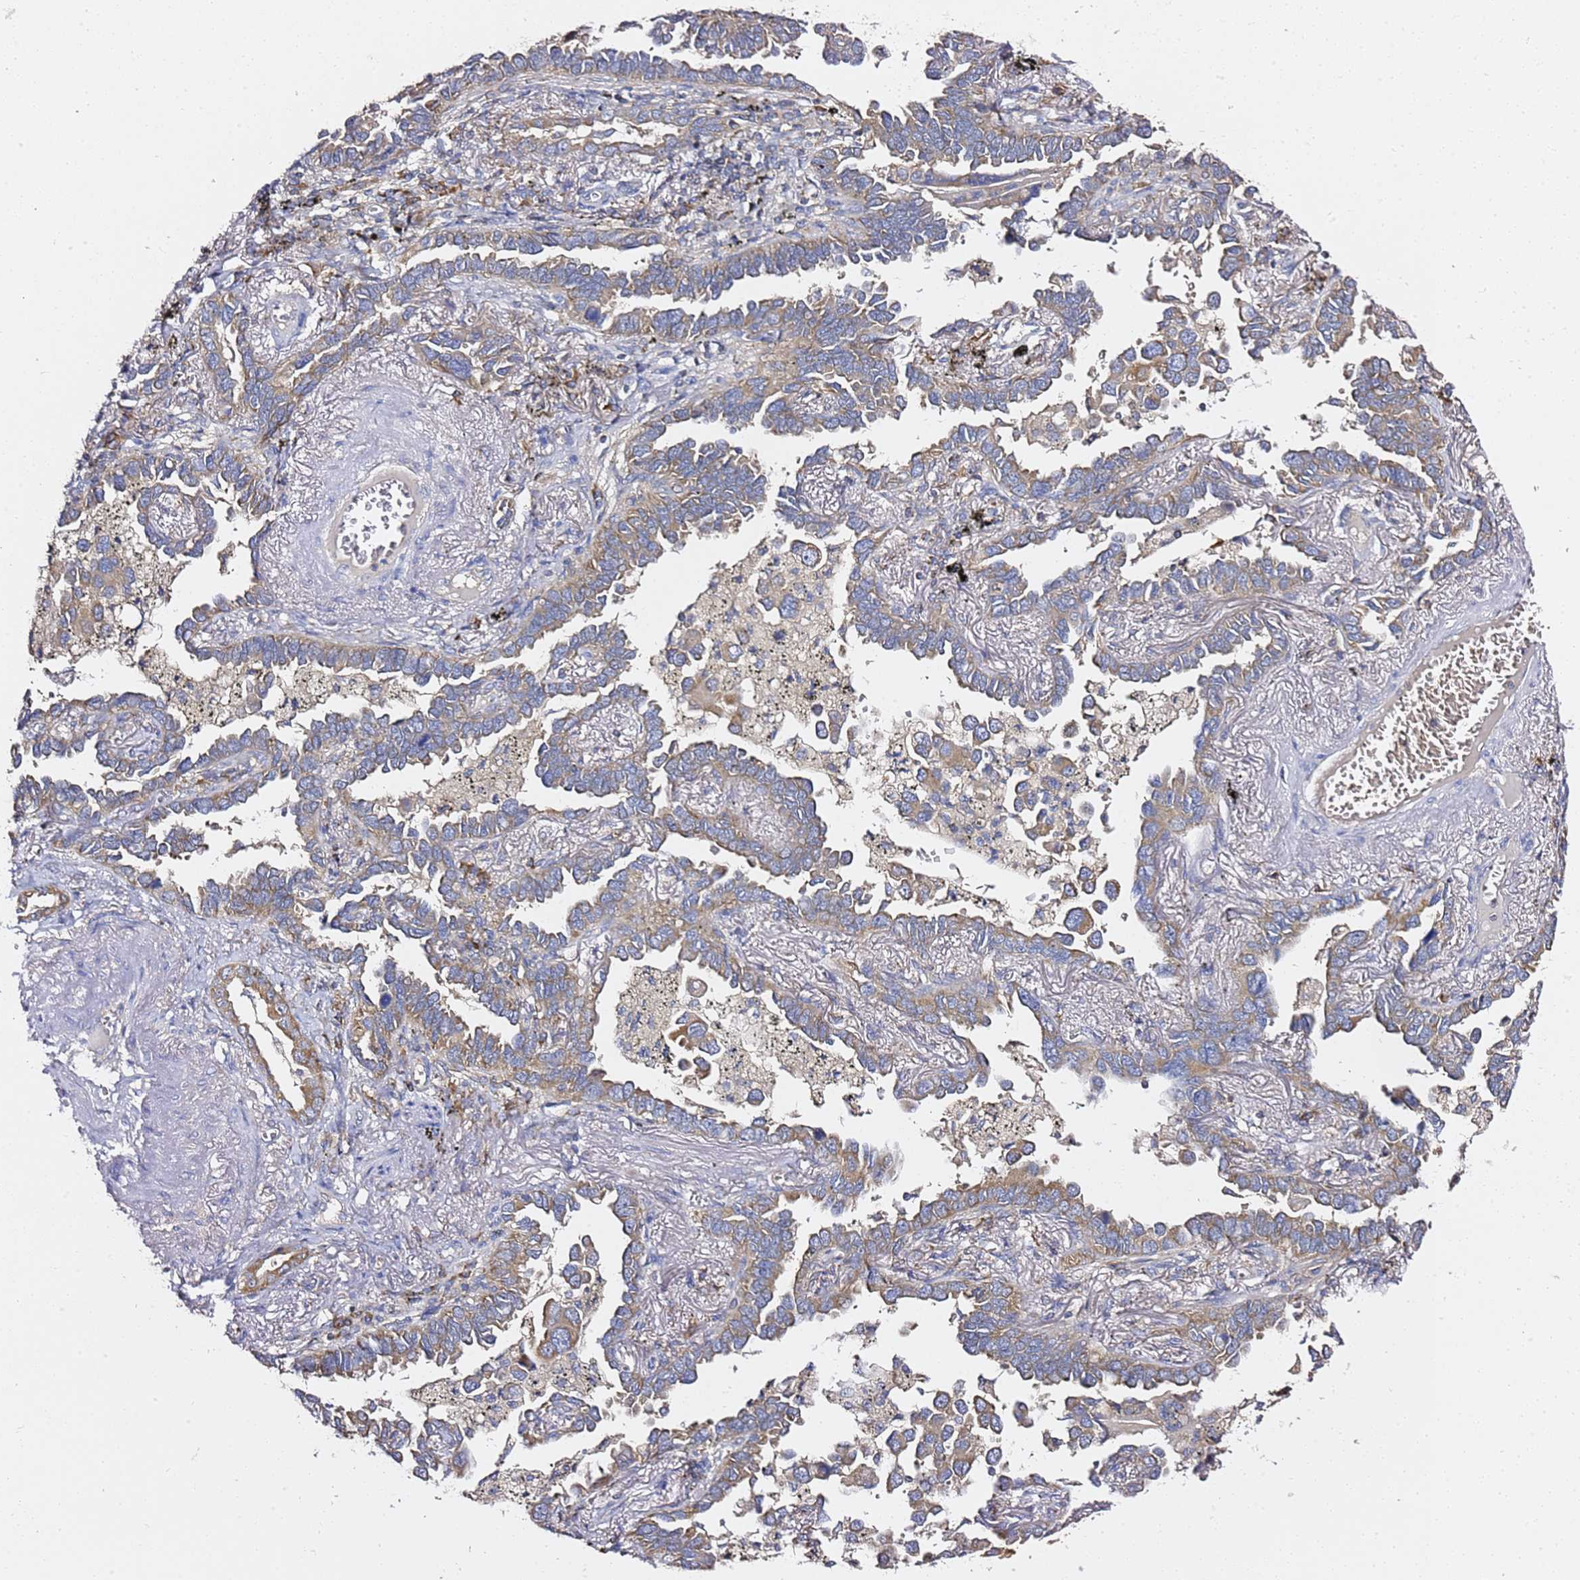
{"staining": {"intensity": "moderate", "quantity": ">75%", "location": "cytoplasmic/membranous"}, "tissue": "lung cancer", "cell_type": "Tumor cells", "image_type": "cancer", "snomed": [{"axis": "morphology", "description": "Adenocarcinoma, NOS"}, {"axis": "topography", "description": "Lung"}], "caption": "IHC of human lung cancer (adenocarcinoma) displays medium levels of moderate cytoplasmic/membranous positivity in approximately >75% of tumor cells. The staining was performed using DAB (3,3'-diaminobenzidine) to visualize the protein expression in brown, while the nuclei were stained in blue with hematoxylin (Magnification: 20x).", "gene": "C19orf12", "patient": {"sex": "male", "age": 67}}